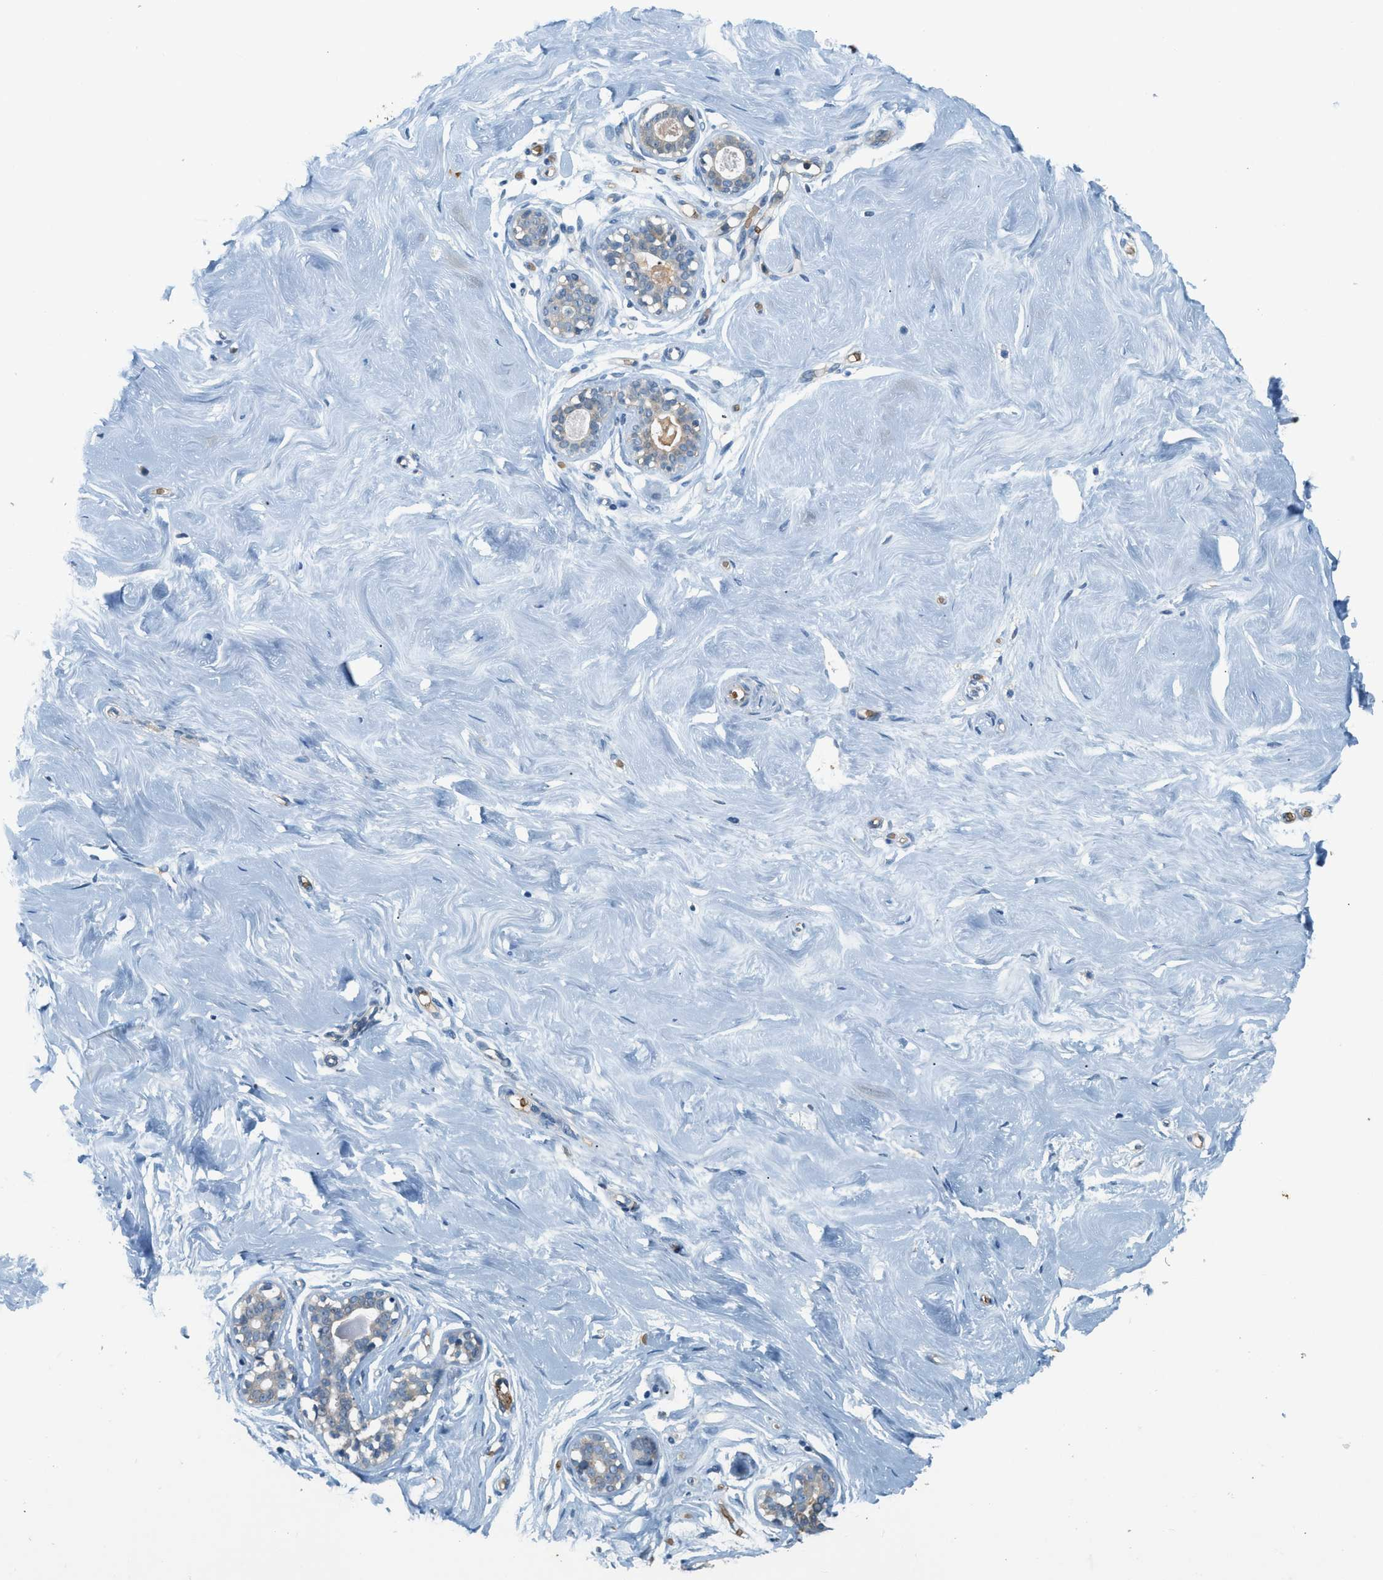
{"staining": {"intensity": "negative", "quantity": "none", "location": "none"}, "tissue": "breast", "cell_type": "Adipocytes", "image_type": "normal", "snomed": [{"axis": "morphology", "description": "Normal tissue, NOS"}, {"axis": "topography", "description": "Breast"}], "caption": "IHC image of unremarkable breast: human breast stained with DAB (3,3'-diaminobenzidine) reveals no significant protein positivity in adipocytes.", "gene": "CYTH2", "patient": {"sex": "female", "age": 23}}